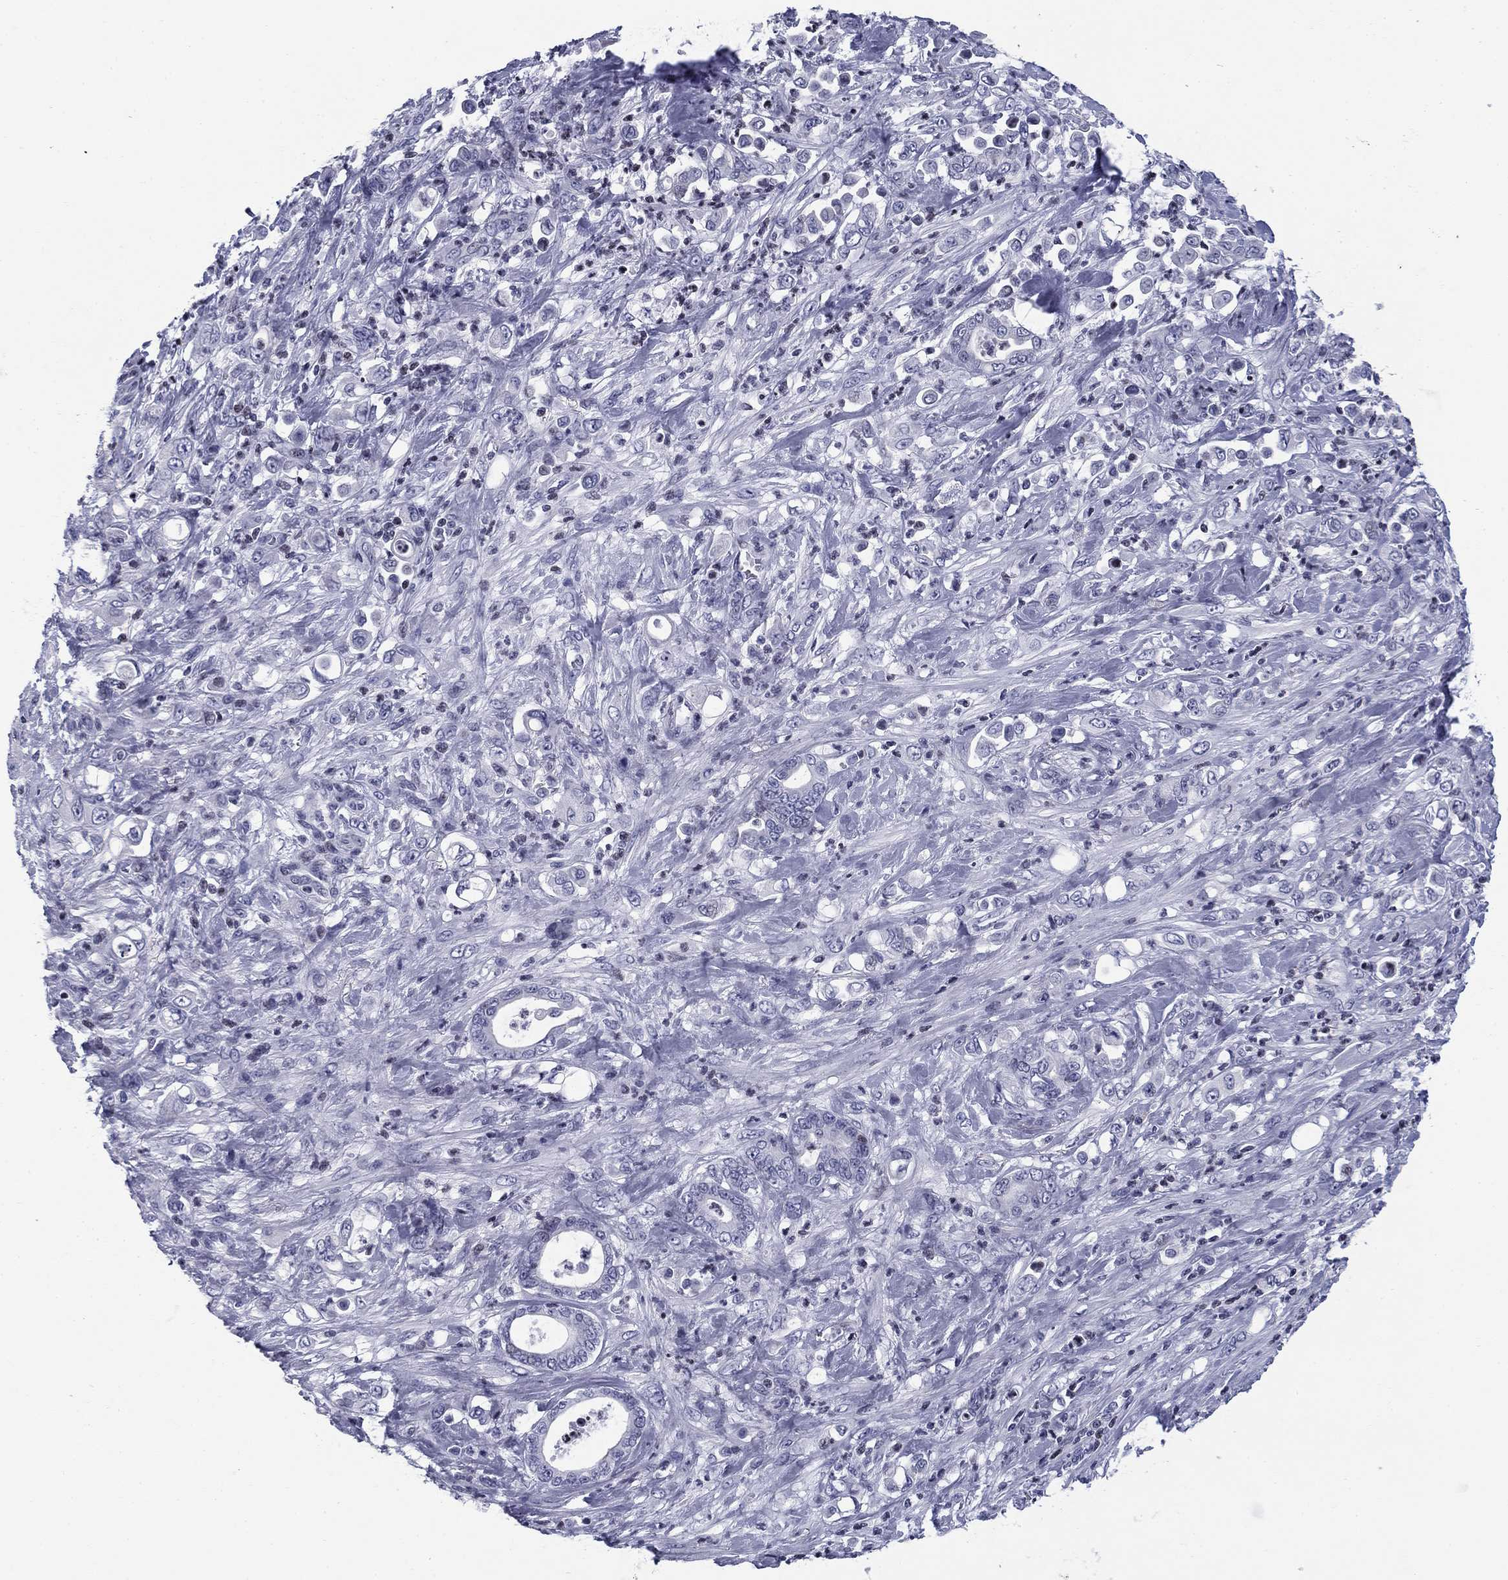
{"staining": {"intensity": "negative", "quantity": "none", "location": "none"}, "tissue": "stomach cancer", "cell_type": "Tumor cells", "image_type": "cancer", "snomed": [{"axis": "morphology", "description": "Adenocarcinoma, NOS"}, {"axis": "topography", "description": "Stomach"}], "caption": "The micrograph demonstrates no significant positivity in tumor cells of adenocarcinoma (stomach).", "gene": "CCDC144A", "patient": {"sex": "female", "age": 79}}